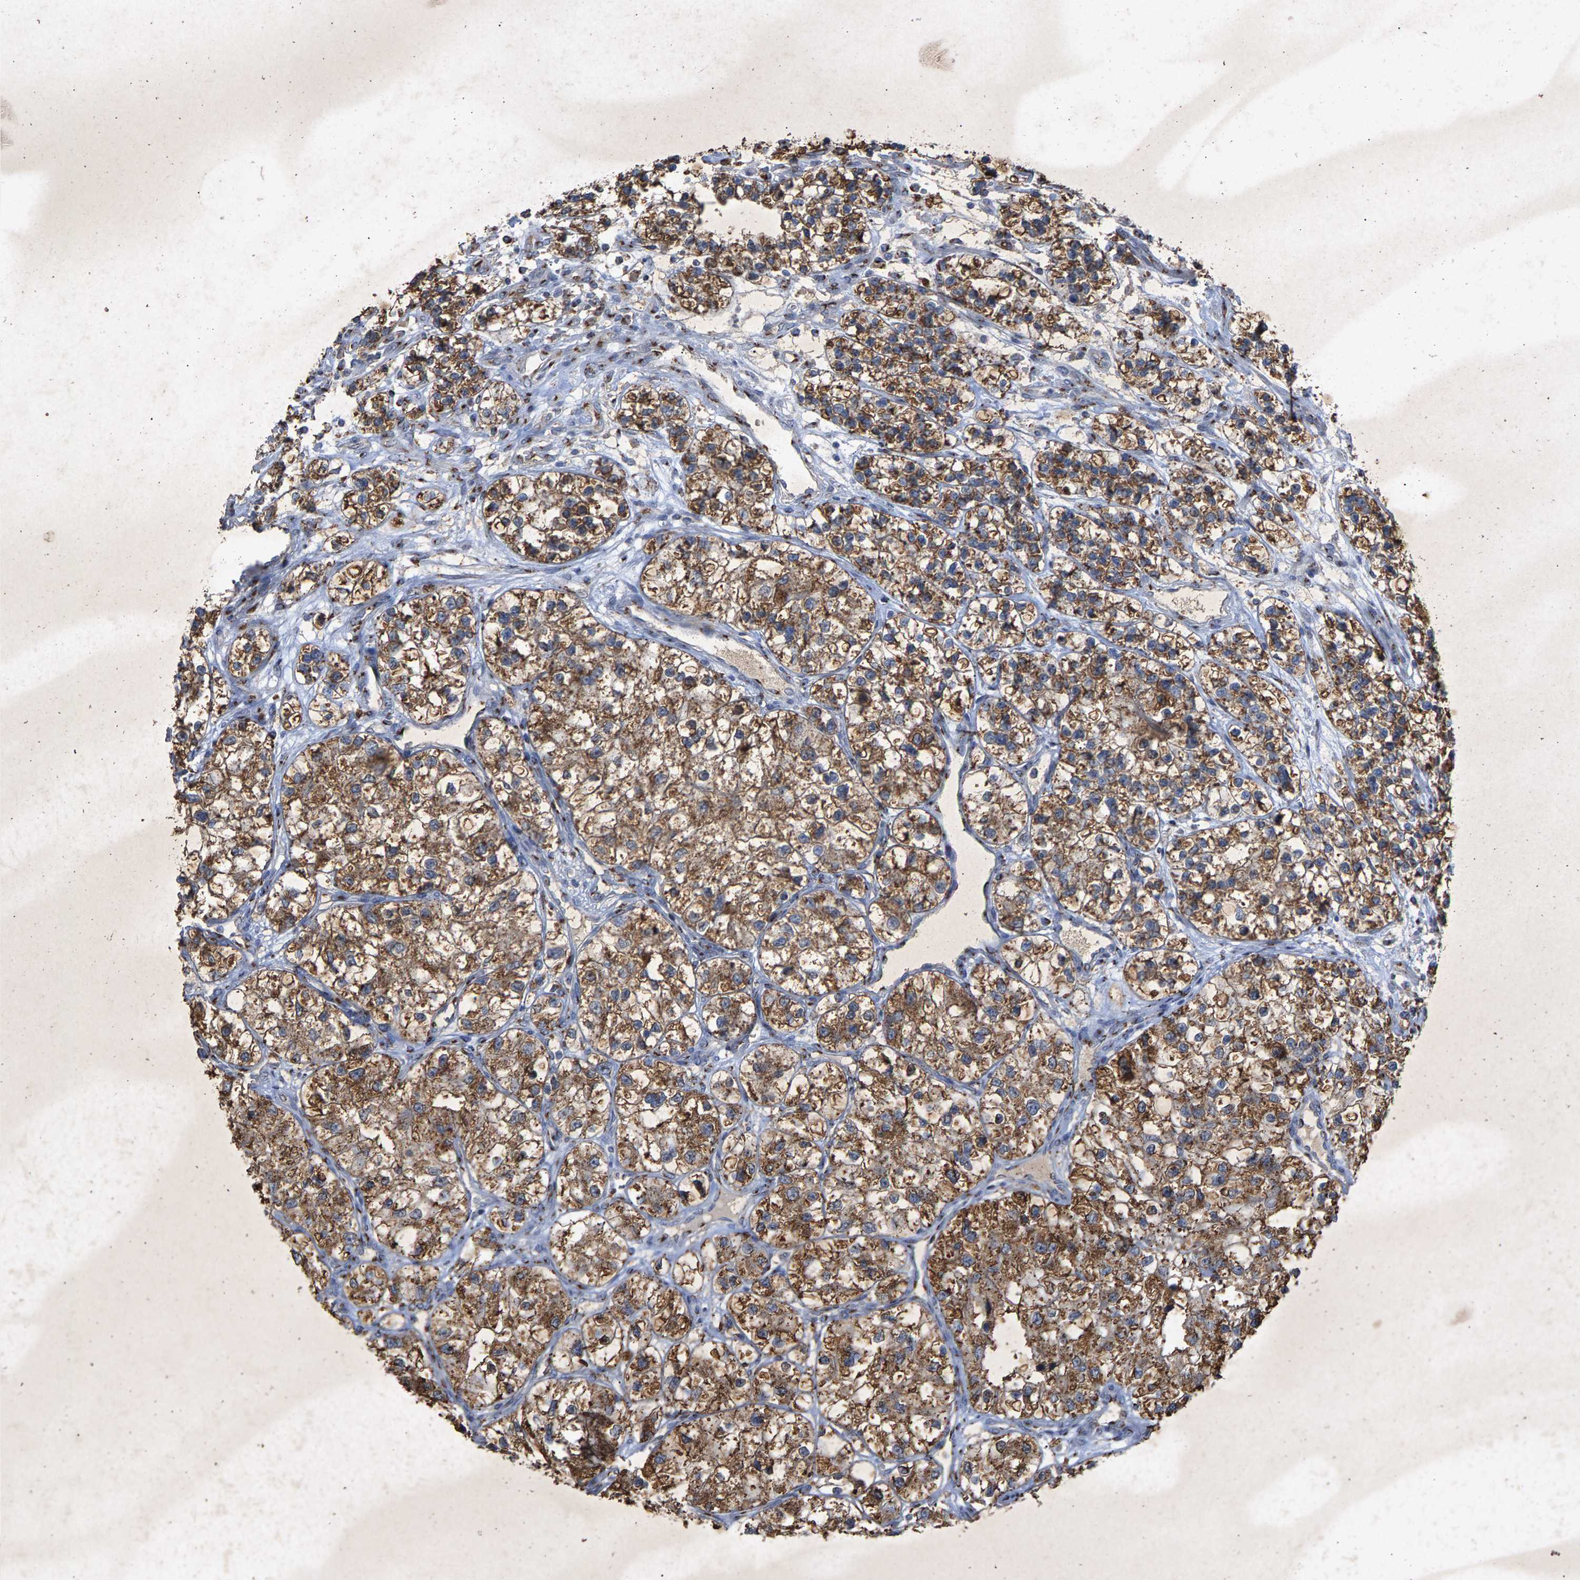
{"staining": {"intensity": "moderate", "quantity": ">75%", "location": "cytoplasmic/membranous"}, "tissue": "renal cancer", "cell_type": "Tumor cells", "image_type": "cancer", "snomed": [{"axis": "morphology", "description": "Adenocarcinoma, NOS"}, {"axis": "topography", "description": "Kidney"}], "caption": "Renal cancer stained with a brown dye exhibits moderate cytoplasmic/membranous positive positivity in approximately >75% of tumor cells.", "gene": "MAN2A1", "patient": {"sex": "female", "age": 57}}